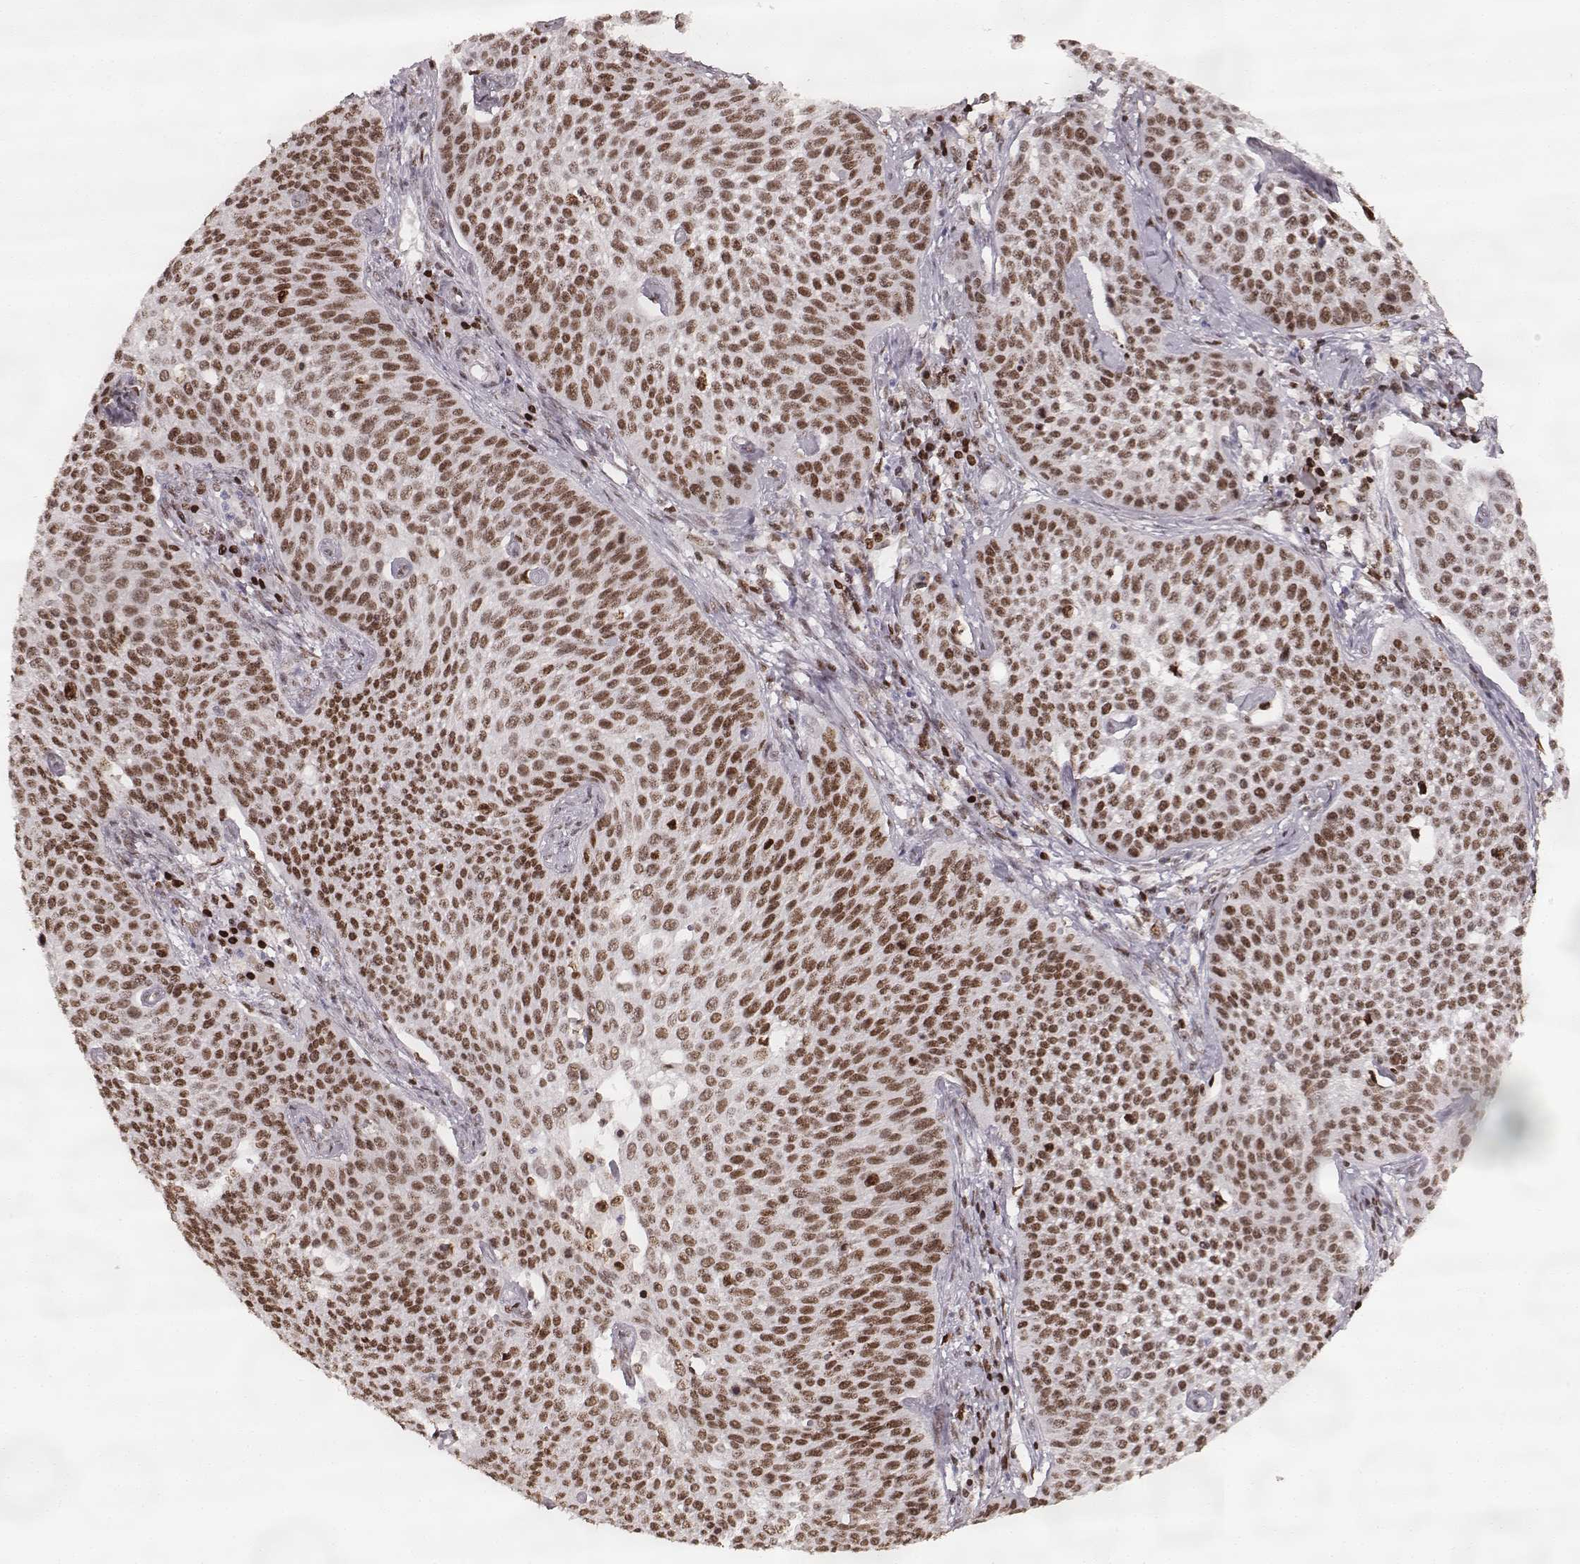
{"staining": {"intensity": "moderate", "quantity": ">75%", "location": "nuclear"}, "tissue": "cervical cancer", "cell_type": "Tumor cells", "image_type": "cancer", "snomed": [{"axis": "morphology", "description": "Squamous cell carcinoma, NOS"}, {"axis": "topography", "description": "Cervix"}], "caption": "Human cervical cancer stained with a brown dye reveals moderate nuclear positive staining in about >75% of tumor cells.", "gene": "PARP1", "patient": {"sex": "female", "age": 34}}